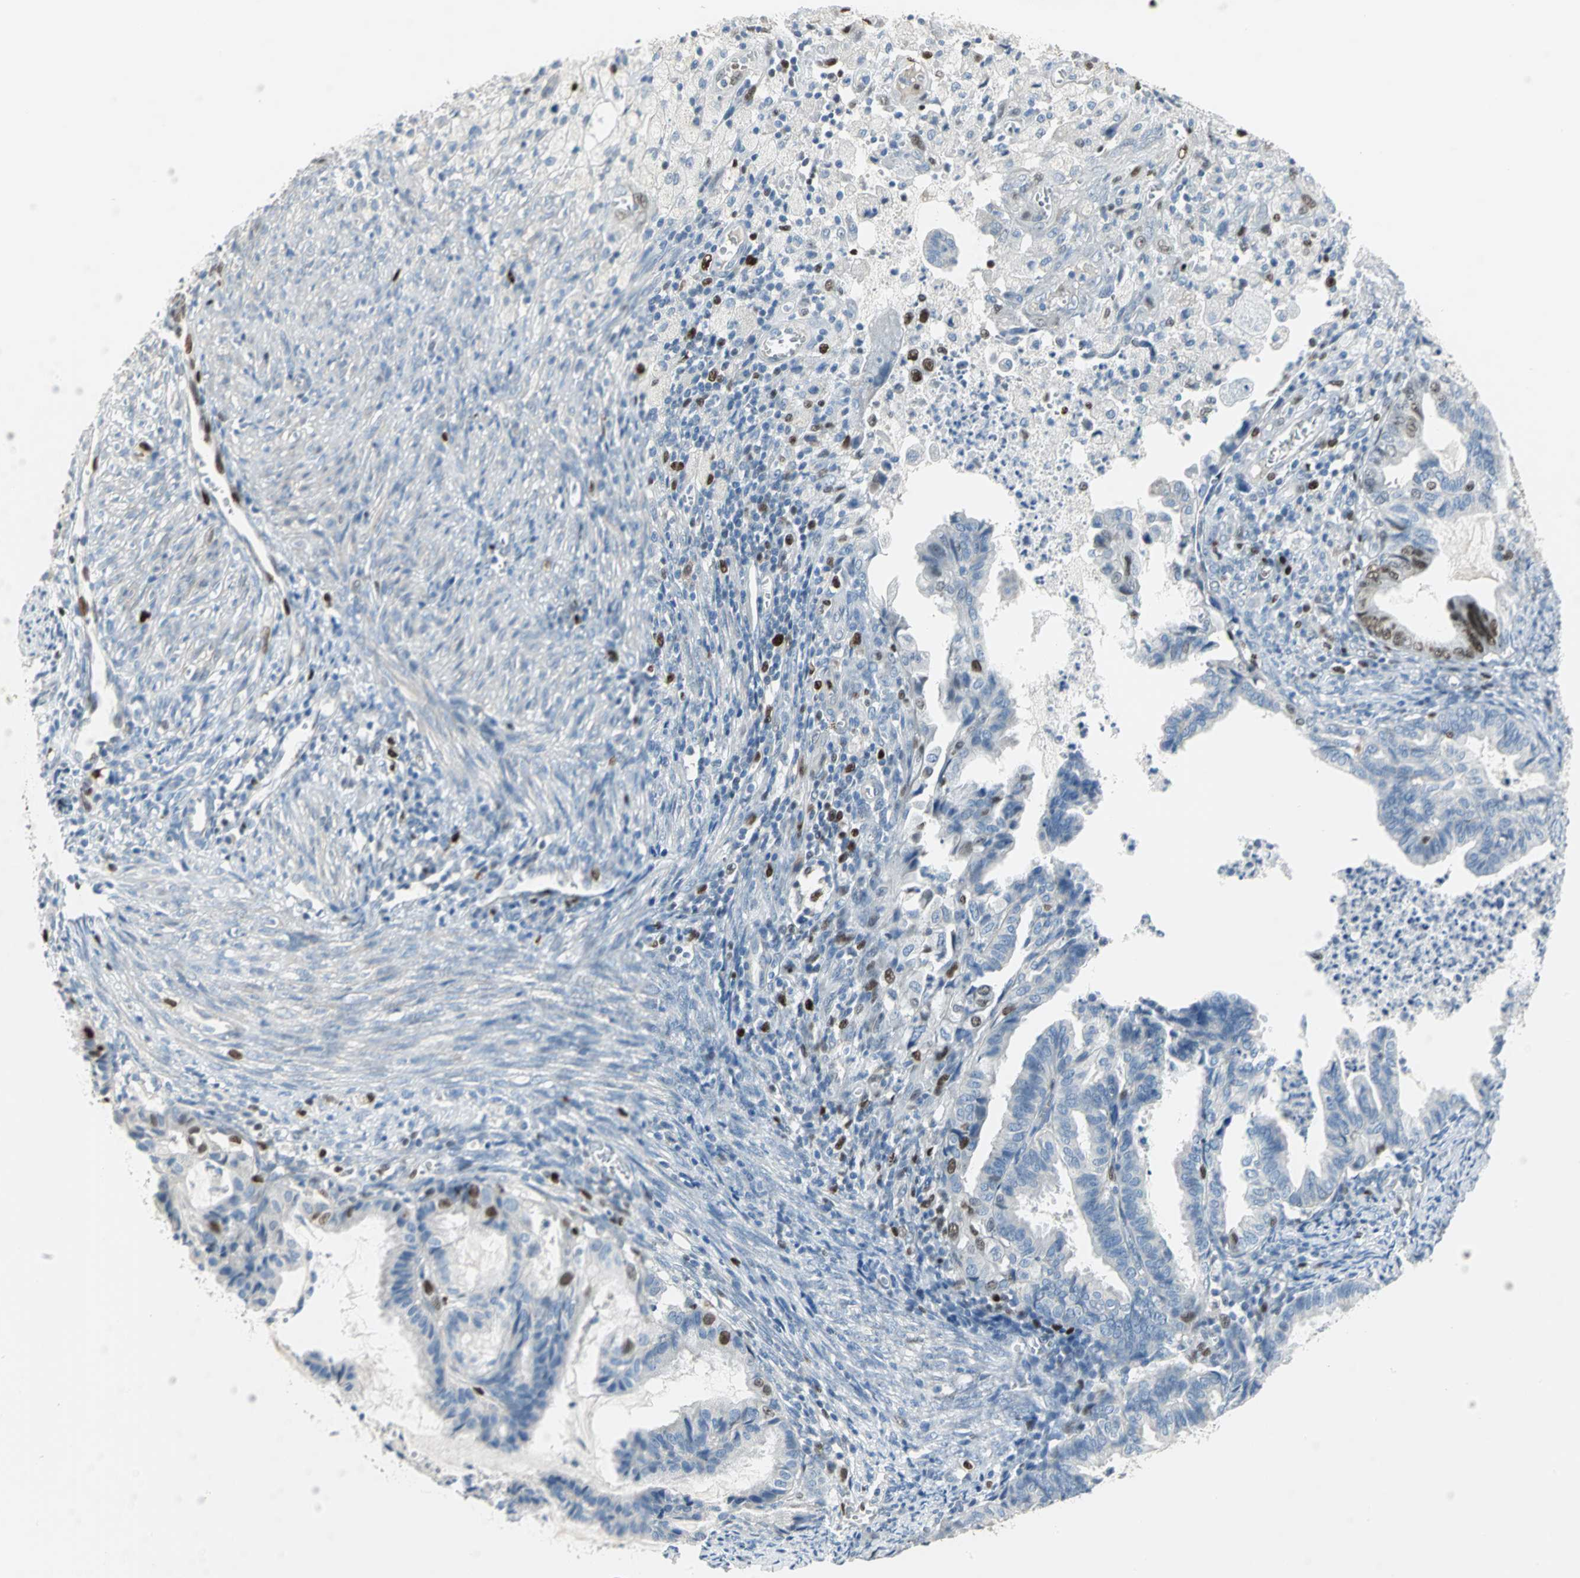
{"staining": {"intensity": "moderate", "quantity": "<25%", "location": "nuclear"}, "tissue": "cervical cancer", "cell_type": "Tumor cells", "image_type": "cancer", "snomed": [{"axis": "morphology", "description": "Normal tissue, NOS"}, {"axis": "morphology", "description": "Adenocarcinoma, NOS"}, {"axis": "topography", "description": "Cervix"}, {"axis": "topography", "description": "Endometrium"}], "caption": "IHC photomicrograph of human cervical cancer stained for a protein (brown), which reveals low levels of moderate nuclear staining in approximately <25% of tumor cells.", "gene": "MCM3", "patient": {"sex": "female", "age": 86}}